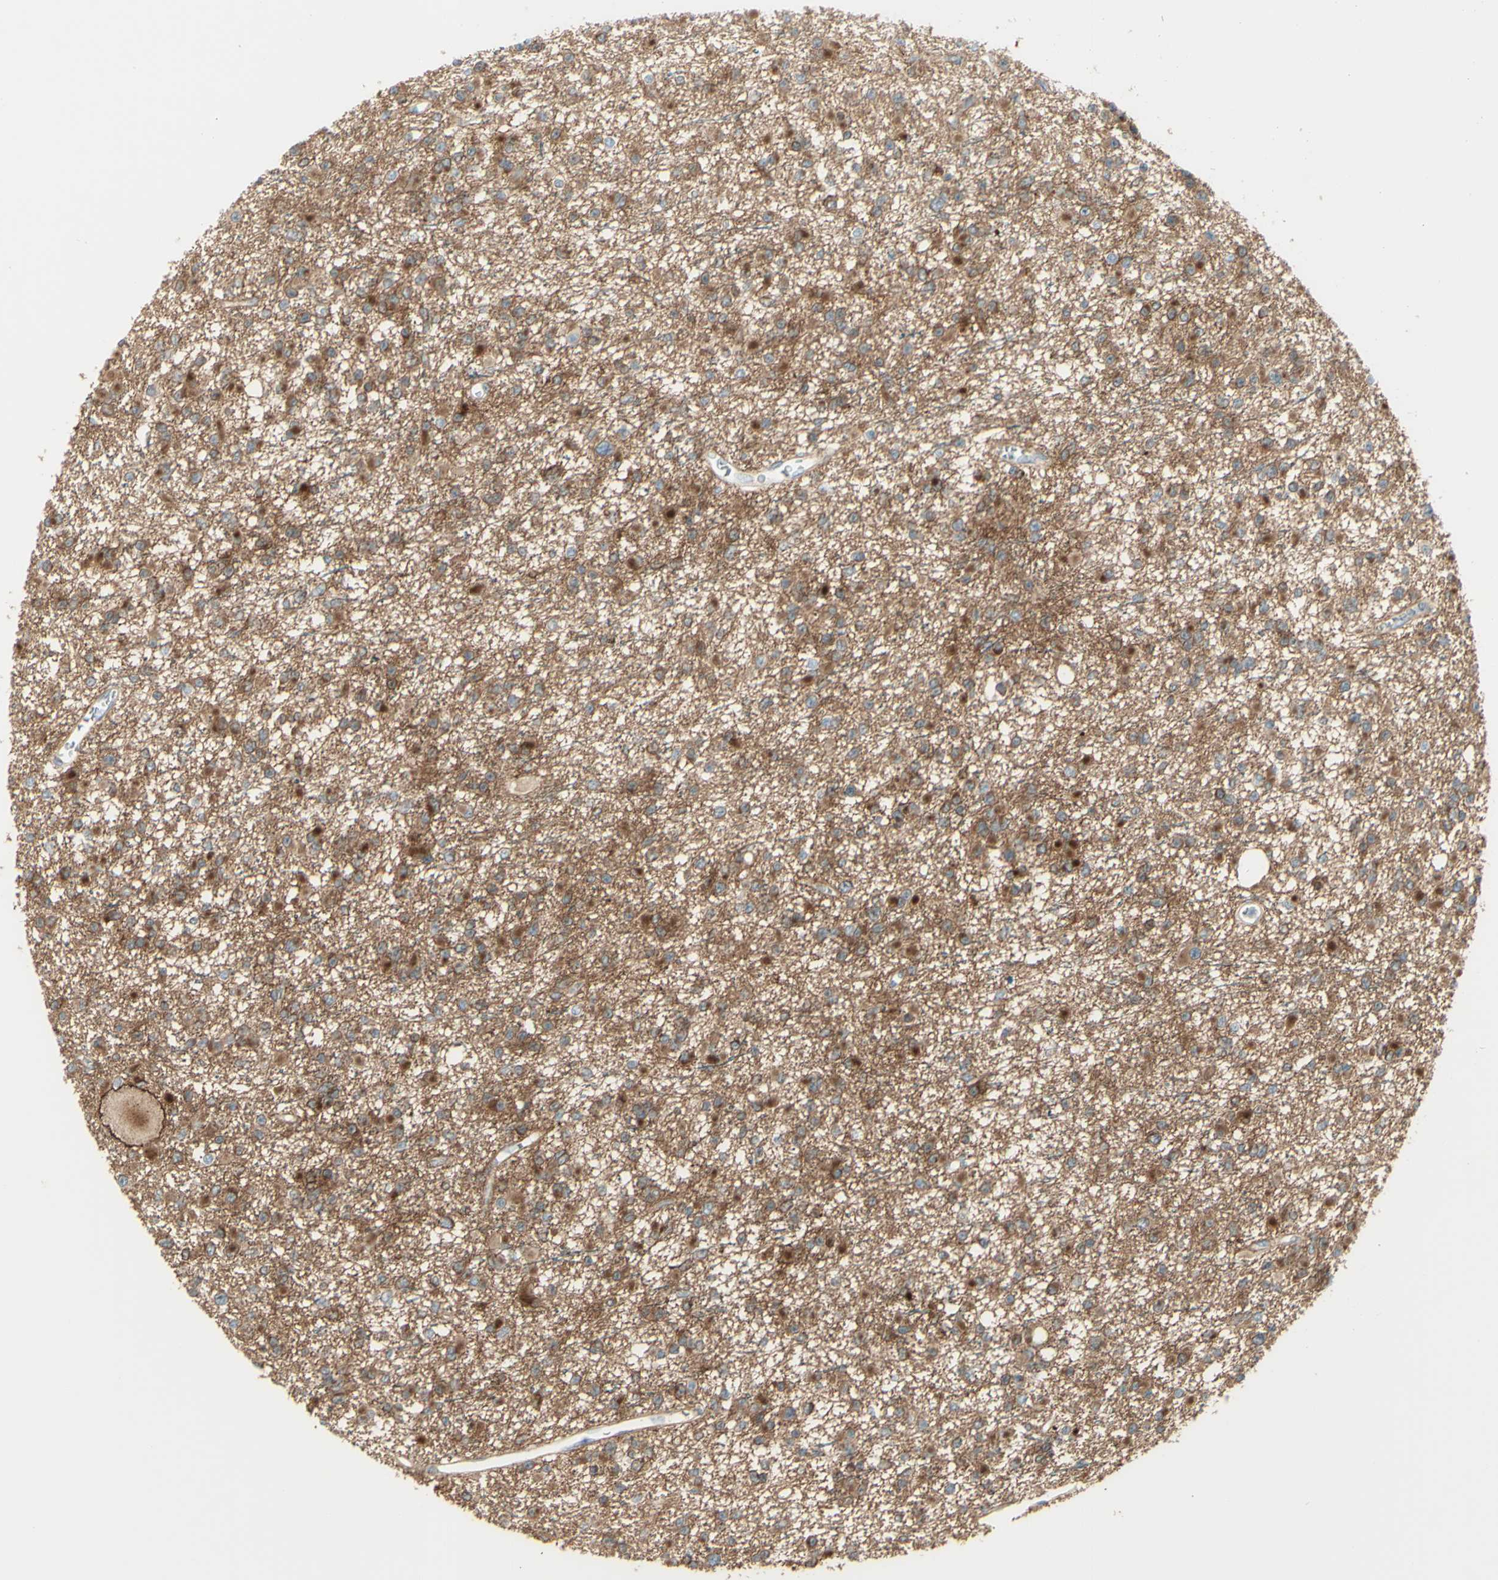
{"staining": {"intensity": "moderate", "quantity": ">75%", "location": "cytoplasmic/membranous"}, "tissue": "glioma", "cell_type": "Tumor cells", "image_type": "cancer", "snomed": [{"axis": "morphology", "description": "Glioma, malignant, Low grade"}, {"axis": "topography", "description": "Brain"}], "caption": "Immunohistochemical staining of glioma reveals medium levels of moderate cytoplasmic/membranous expression in about >75% of tumor cells. The staining was performed using DAB (3,3'-diaminobenzidine), with brown indicating positive protein expression. Nuclei are stained blue with hematoxylin.", "gene": "PCDHGA2", "patient": {"sex": "female", "age": 22}}